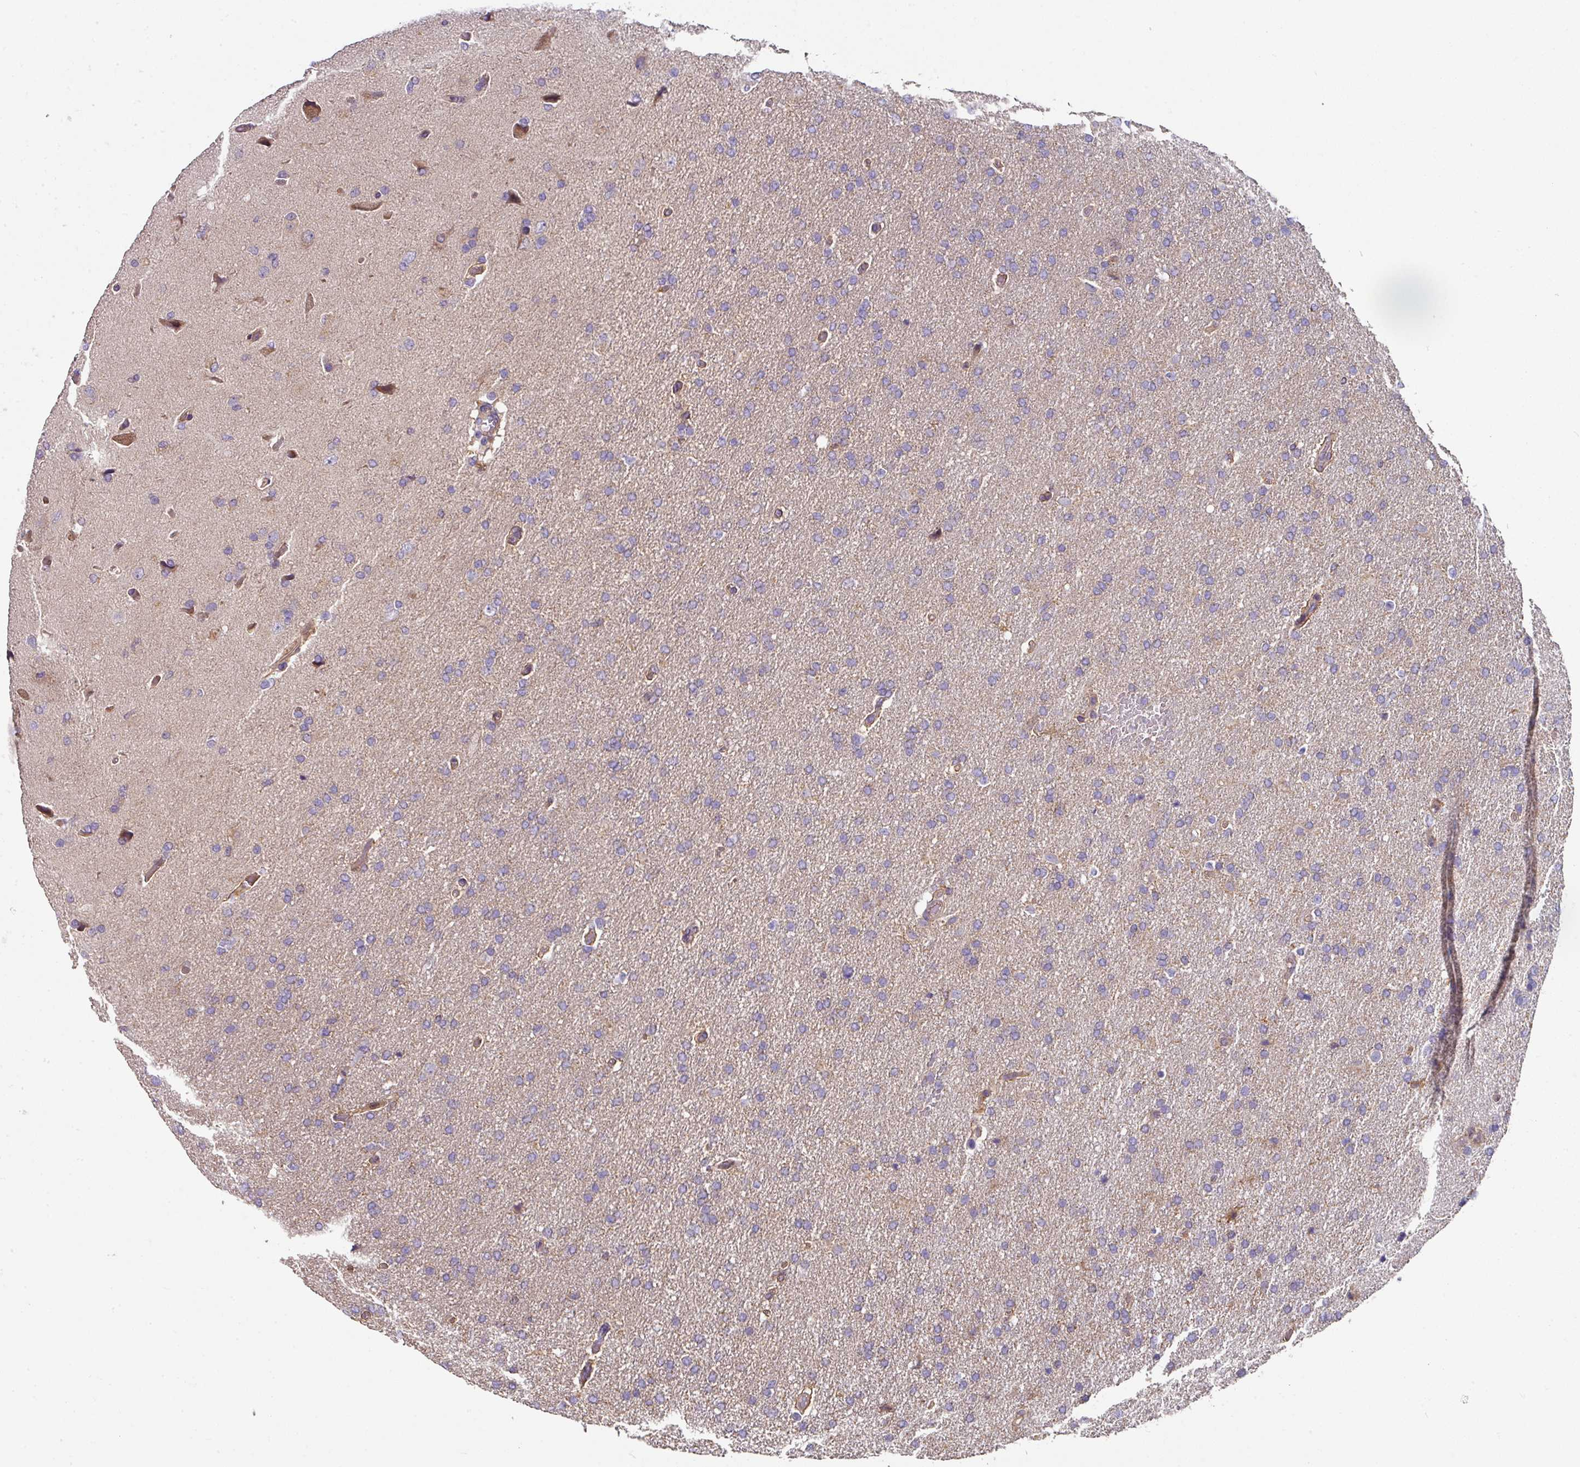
{"staining": {"intensity": "negative", "quantity": "none", "location": "none"}, "tissue": "glioma", "cell_type": "Tumor cells", "image_type": "cancer", "snomed": [{"axis": "morphology", "description": "Glioma, malignant, High grade"}, {"axis": "topography", "description": "Brain"}], "caption": "A high-resolution histopathology image shows immunohistochemistry (IHC) staining of glioma, which reveals no significant staining in tumor cells. (DAB IHC, high magnification).", "gene": "C4orf48", "patient": {"sex": "male", "age": 72}}